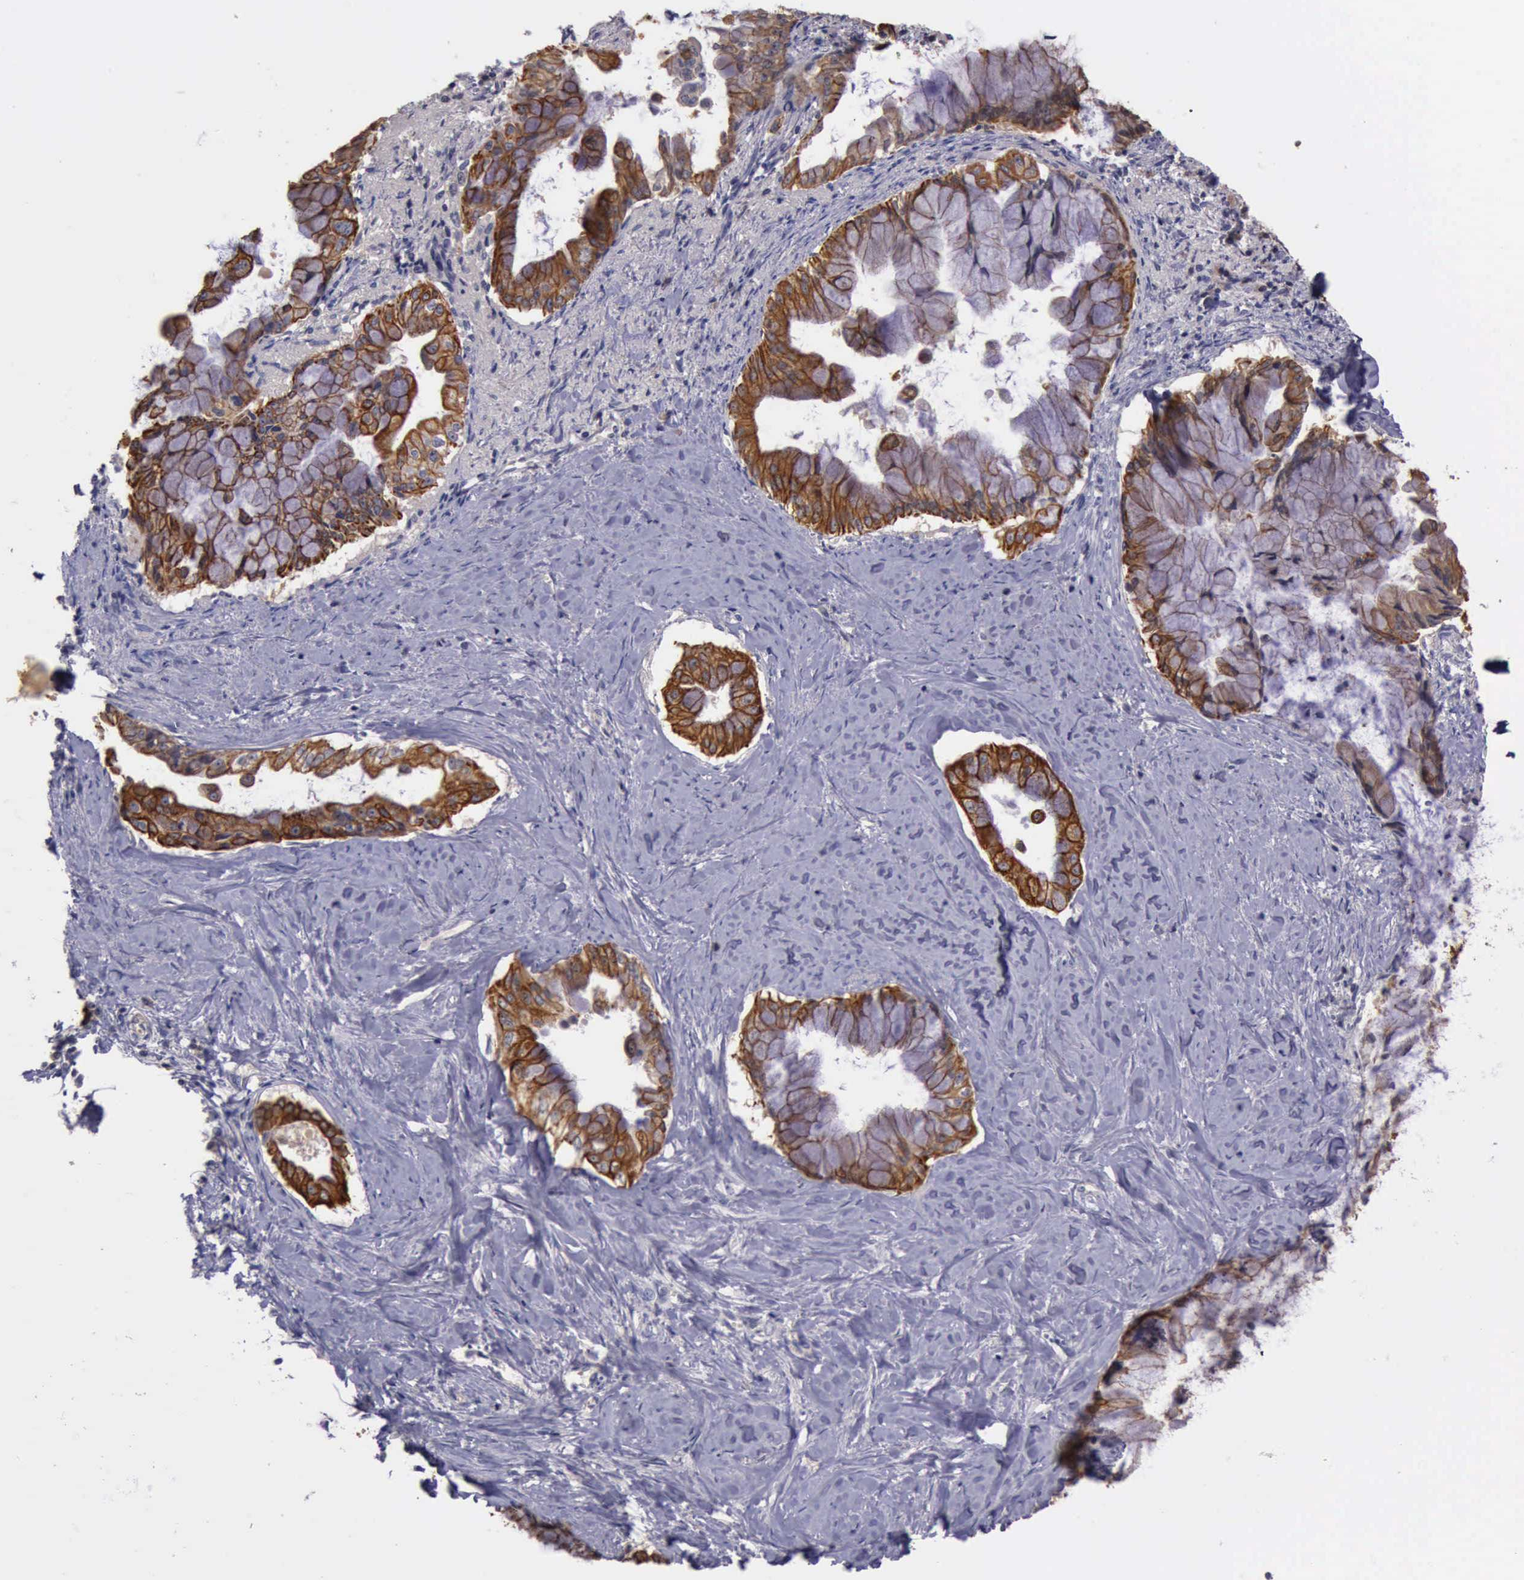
{"staining": {"intensity": "moderate", "quantity": ">75%", "location": "cytoplasmic/membranous"}, "tissue": "pancreatic cancer", "cell_type": "Tumor cells", "image_type": "cancer", "snomed": [{"axis": "morphology", "description": "Adenocarcinoma, NOS"}, {"axis": "topography", "description": "Pancreas"}], "caption": "About >75% of tumor cells in human pancreatic adenocarcinoma demonstrate moderate cytoplasmic/membranous protein staining as visualized by brown immunohistochemical staining.", "gene": "RAB39B", "patient": {"sex": "male", "age": 59}}